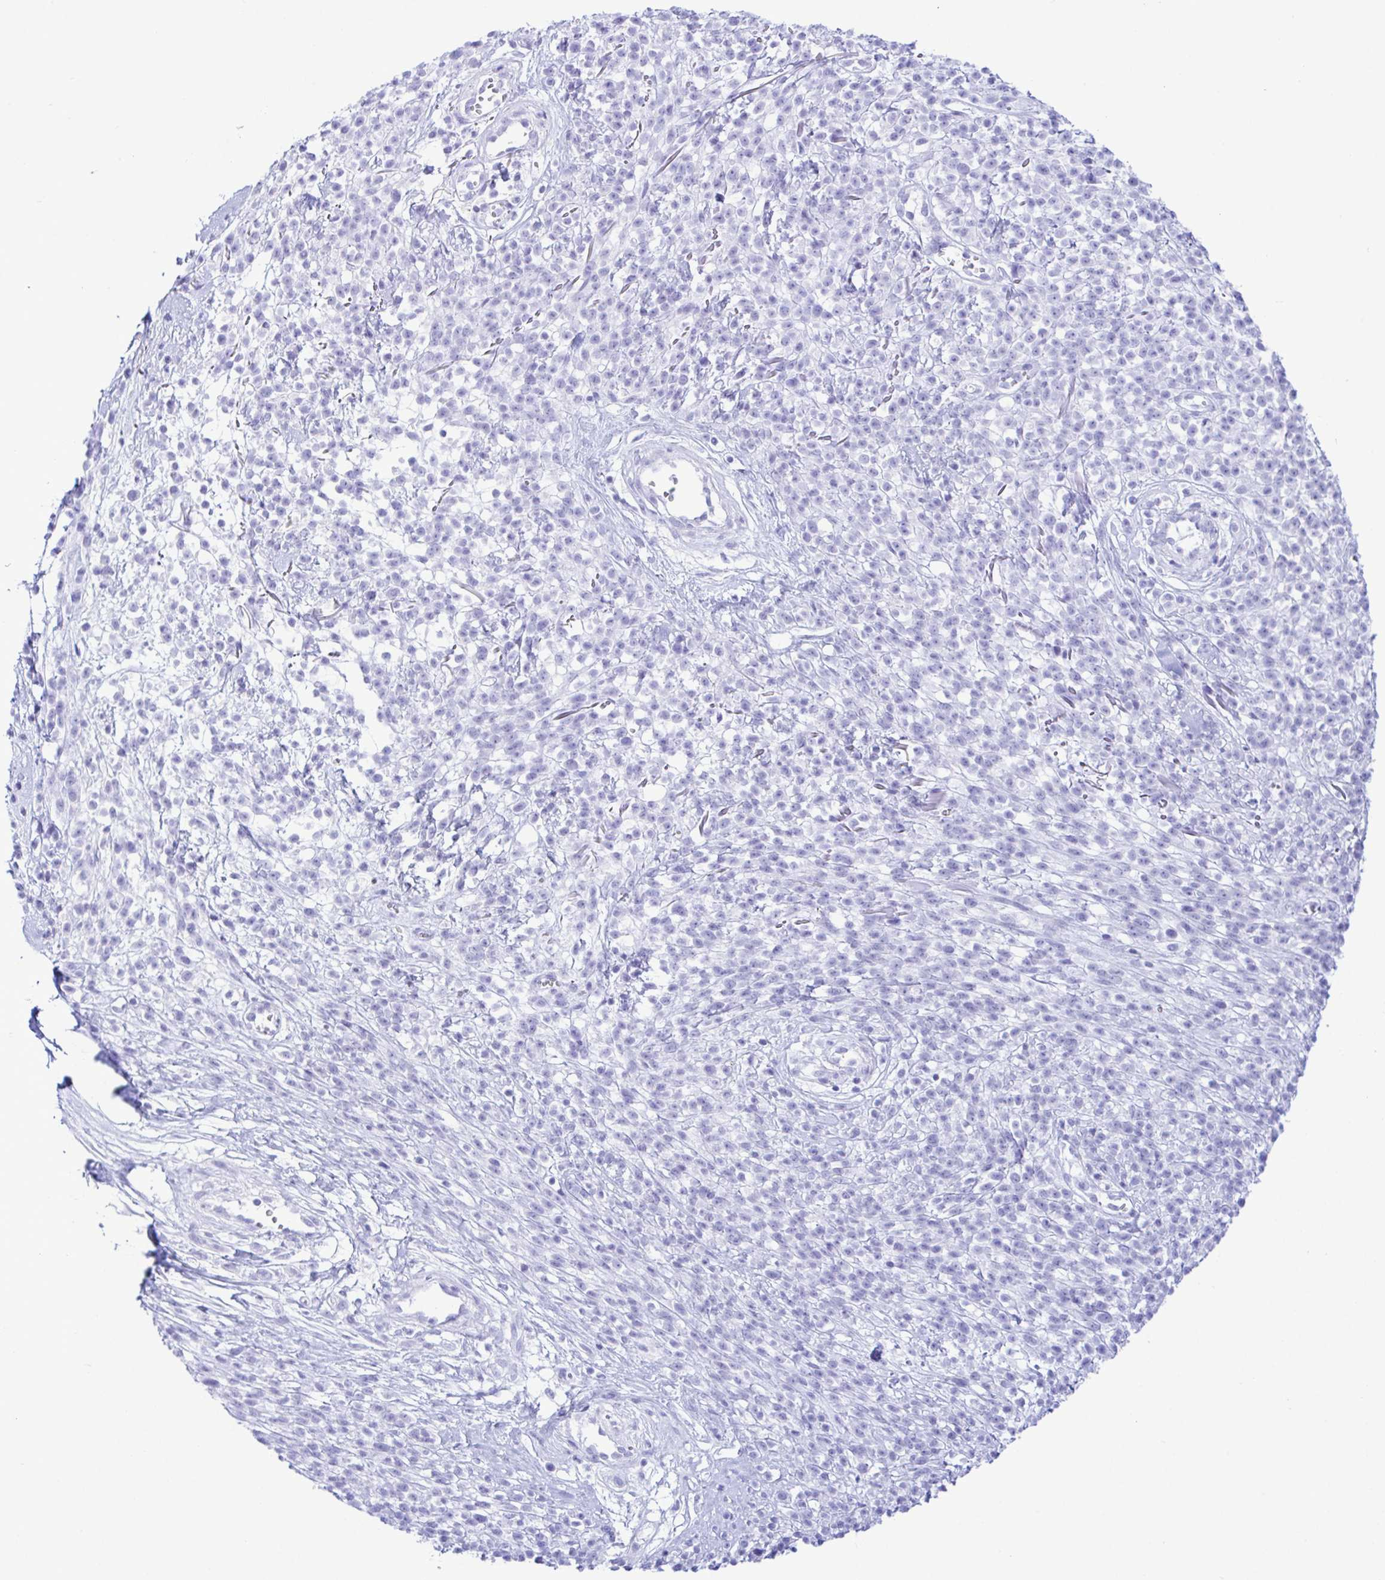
{"staining": {"intensity": "negative", "quantity": "none", "location": "none"}, "tissue": "melanoma", "cell_type": "Tumor cells", "image_type": "cancer", "snomed": [{"axis": "morphology", "description": "Malignant melanoma, NOS"}, {"axis": "topography", "description": "Skin"}, {"axis": "topography", "description": "Skin of trunk"}], "caption": "High power microscopy micrograph of an immunohistochemistry (IHC) image of malignant melanoma, revealing no significant staining in tumor cells.", "gene": "SELENOV", "patient": {"sex": "male", "age": 74}}